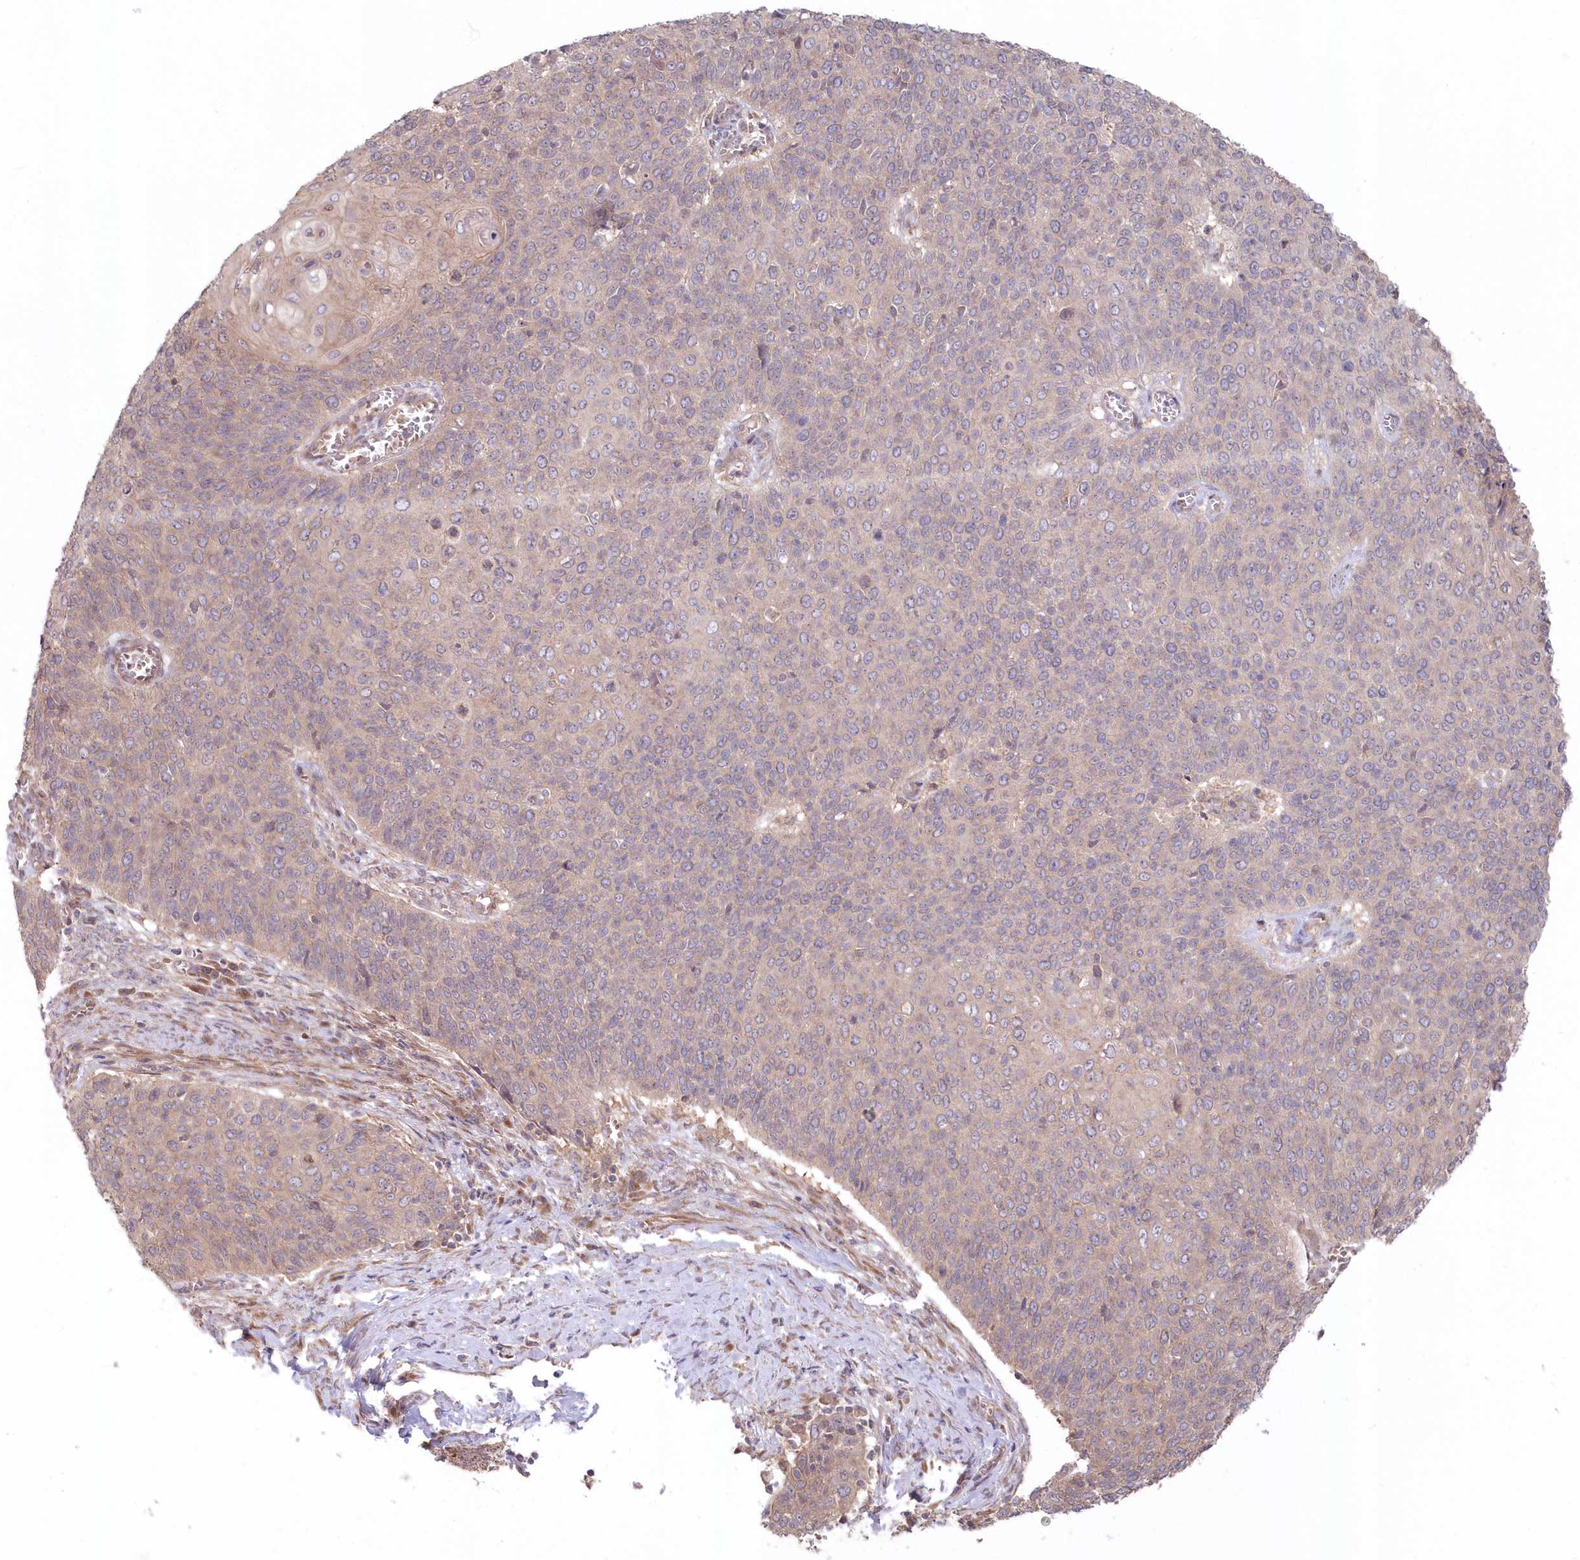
{"staining": {"intensity": "weak", "quantity": "<25%", "location": "cytoplasmic/membranous"}, "tissue": "cervical cancer", "cell_type": "Tumor cells", "image_type": "cancer", "snomed": [{"axis": "morphology", "description": "Squamous cell carcinoma, NOS"}, {"axis": "topography", "description": "Cervix"}], "caption": "The IHC histopathology image has no significant expression in tumor cells of cervical squamous cell carcinoma tissue.", "gene": "TBCA", "patient": {"sex": "female", "age": 39}}